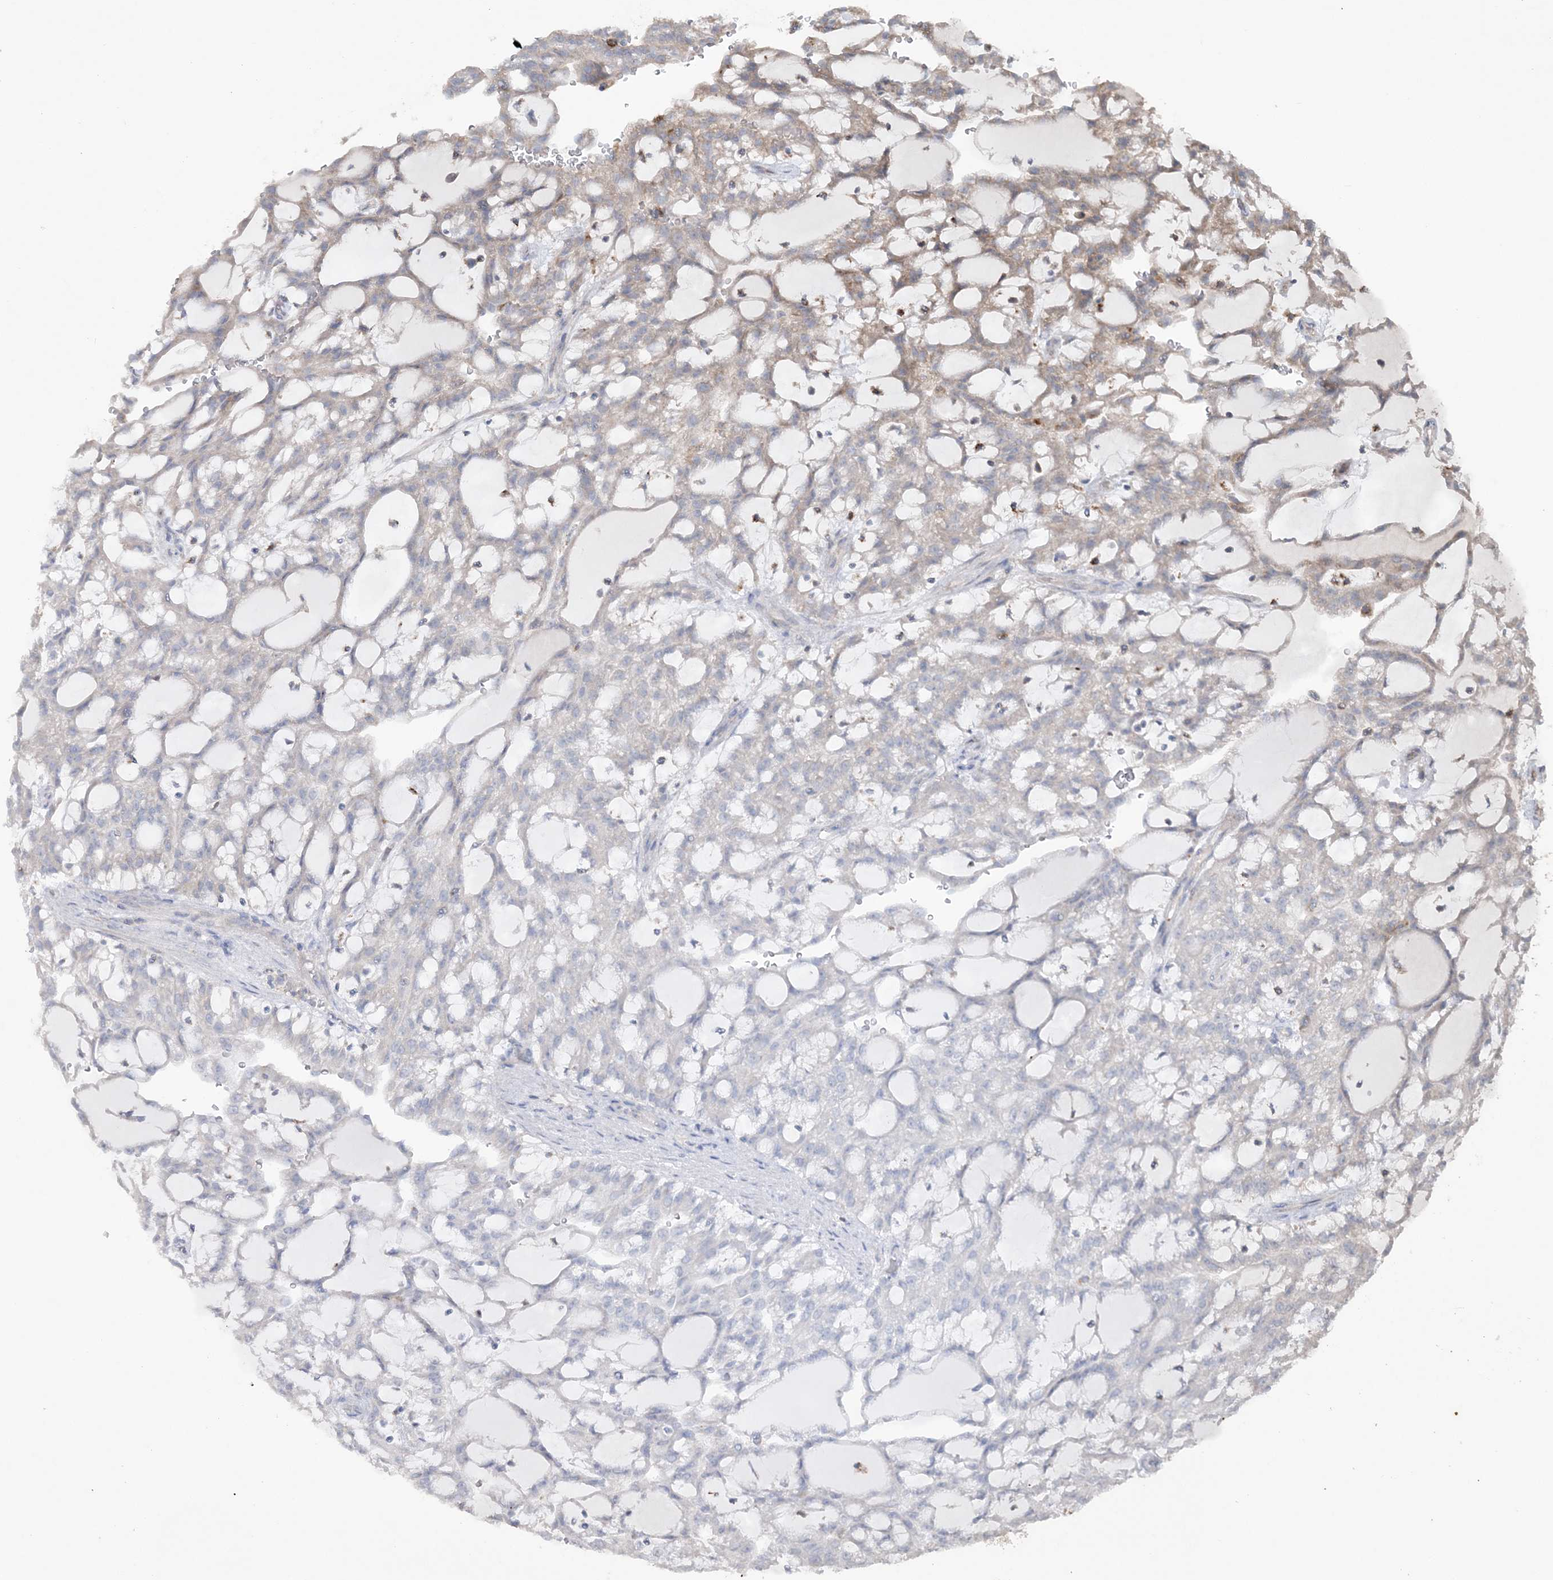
{"staining": {"intensity": "weak", "quantity": "<25%", "location": "cytoplasmic/membranous"}, "tissue": "renal cancer", "cell_type": "Tumor cells", "image_type": "cancer", "snomed": [{"axis": "morphology", "description": "Adenocarcinoma, NOS"}, {"axis": "topography", "description": "Kidney"}], "caption": "Tumor cells are negative for protein expression in human renal cancer (adenocarcinoma). Brightfield microscopy of immunohistochemistry (IHC) stained with DAB (3,3'-diaminobenzidine) (brown) and hematoxylin (blue), captured at high magnification.", "gene": "TTC7A", "patient": {"sex": "male", "age": 63}}